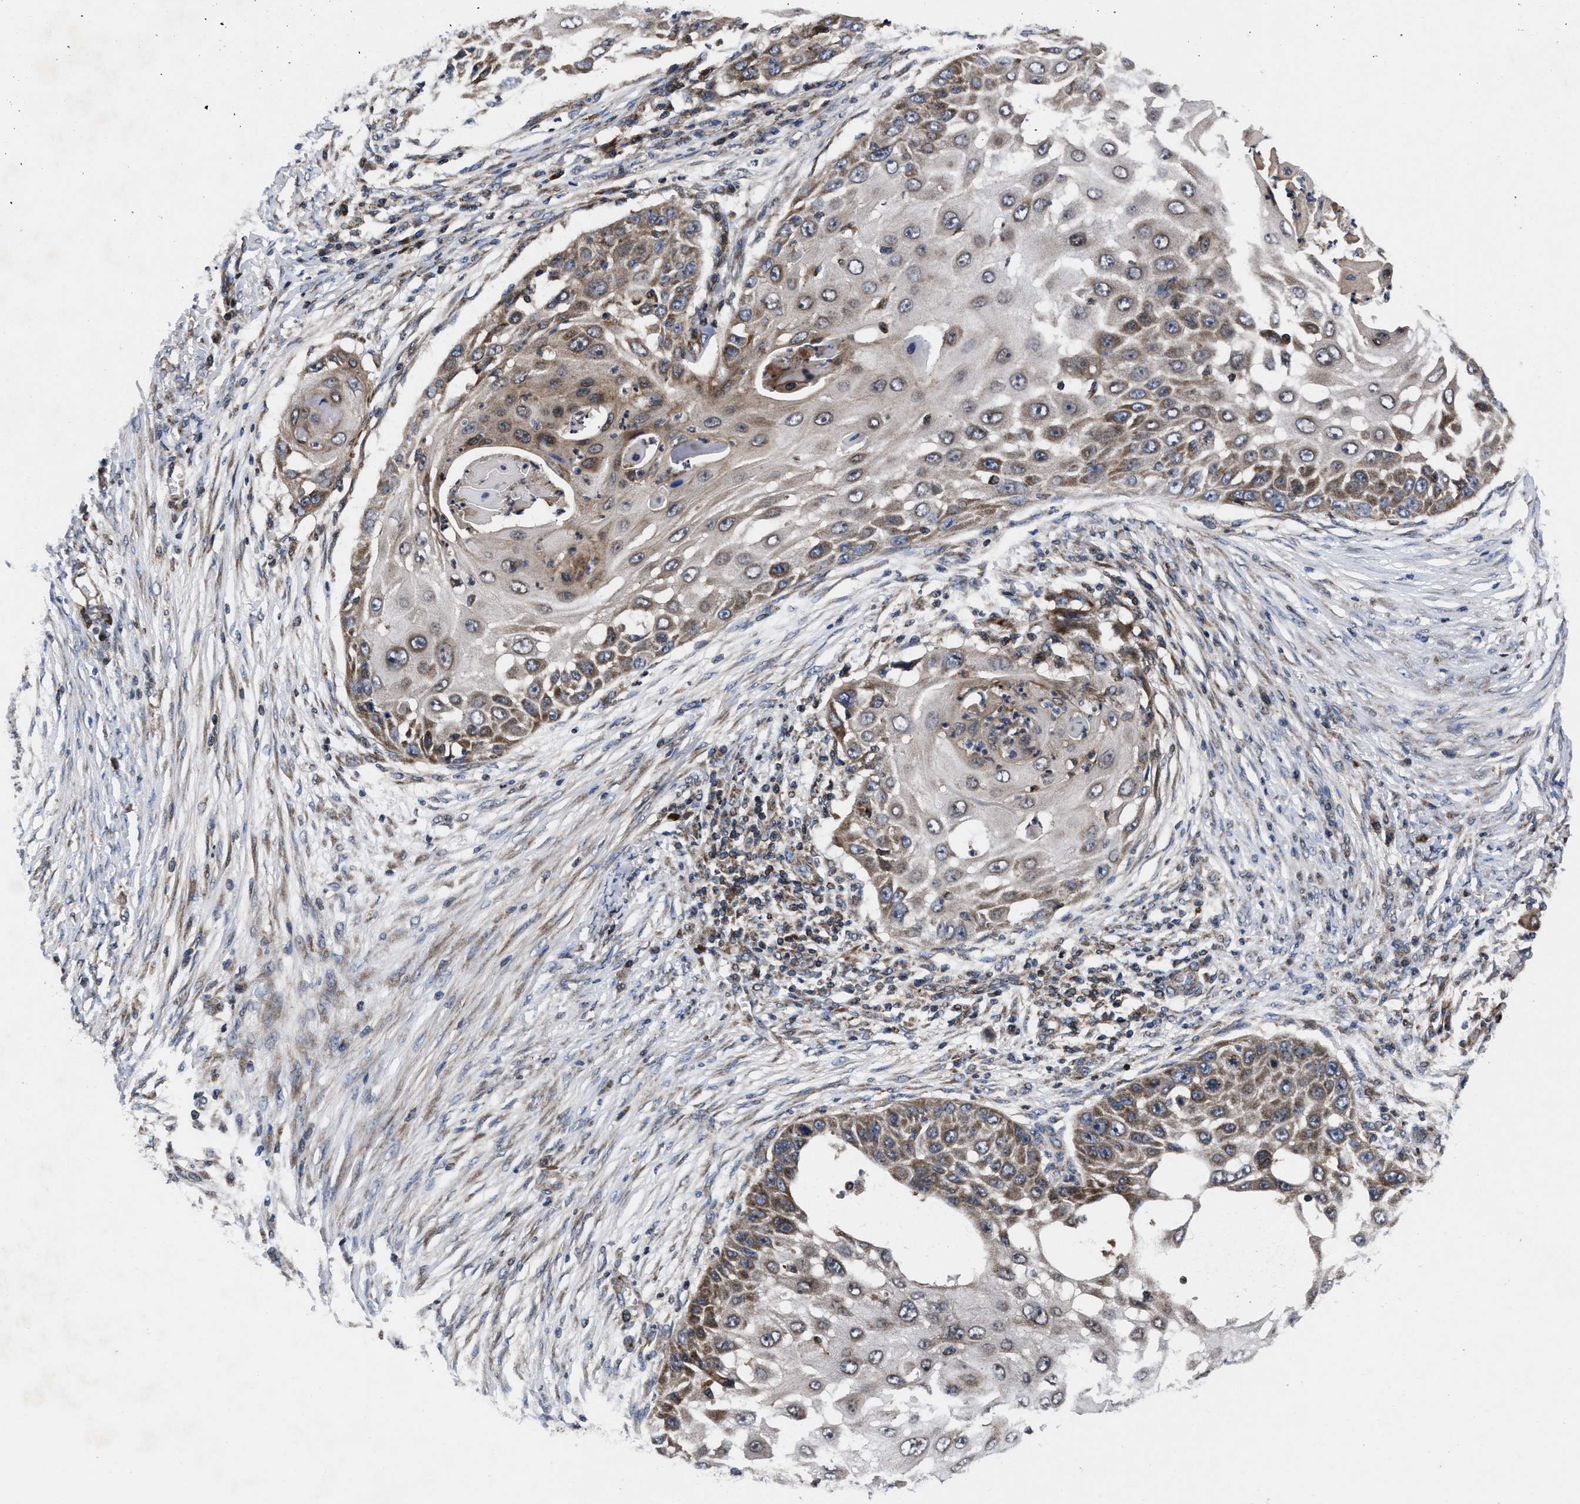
{"staining": {"intensity": "moderate", "quantity": ">75%", "location": "cytoplasmic/membranous"}, "tissue": "skin cancer", "cell_type": "Tumor cells", "image_type": "cancer", "snomed": [{"axis": "morphology", "description": "Squamous cell carcinoma, NOS"}, {"axis": "topography", "description": "Skin"}], "caption": "Approximately >75% of tumor cells in squamous cell carcinoma (skin) display moderate cytoplasmic/membranous protein expression as visualized by brown immunohistochemical staining.", "gene": "MRPL50", "patient": {"sex": "female", "age": 44}}